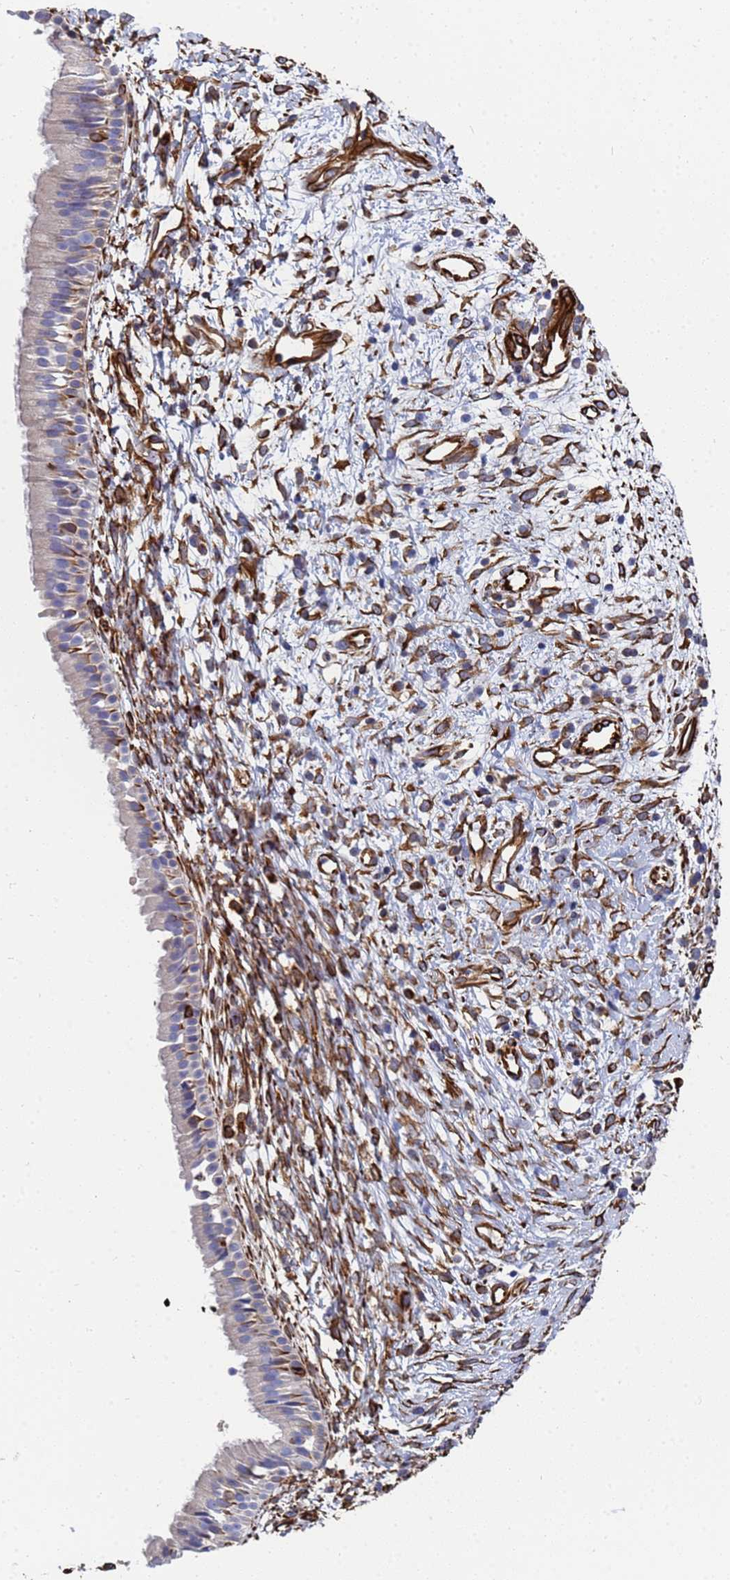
{"staining": {"intensity": "negative", "quantity": "none", "location": "none"}, "tissue": "nasopharynx", "cell_type": "Respiratory epithelial cells", "image_type": "normal", "snomed": [{"axis": "morphology", "description": "Normal tissue, NOS"}, {"axis": "topography", "description": "Nasopharynx"}], "caption": "This histopathology image is of unremarkable nasopharynx stained with immunohistochemistry (IHC) to label a protein in brown with the nuclei are counter-stained blue. There is no expression in respiratory epithelial cells.", "gene": "SYT13", "patient": {"sex": "male", "age": 22}}